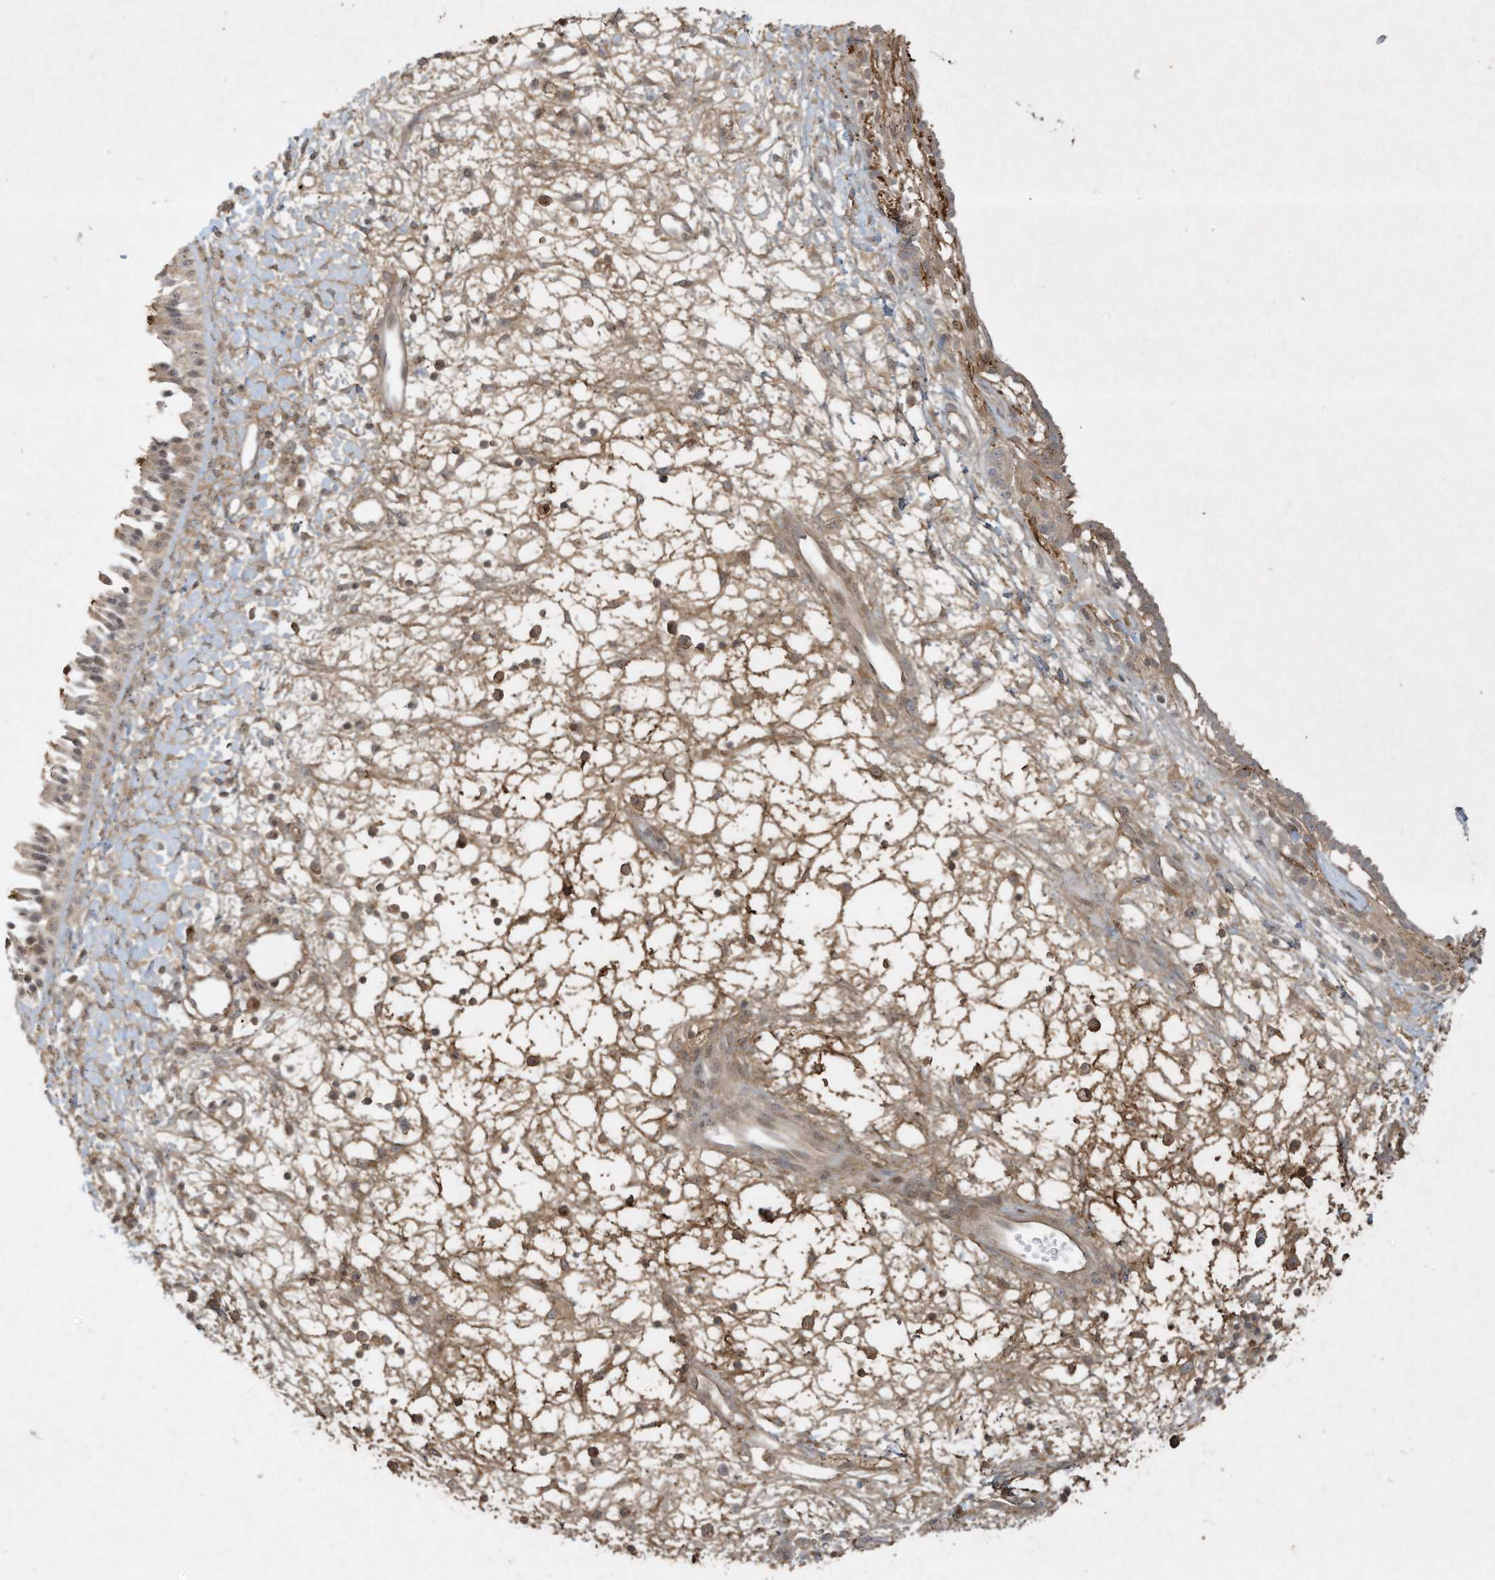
{"staining": {"intensity": "negative", "quantity": "none", "location": "none"}, "tissue": "nasopharynx", "cell_type": "Respiratory epithelial cells", "image_type": "normal", "snomed": [{"axis": "morphology", "description": "Normal tissue, NOS"}, {"axis": "topography", "description": "Nasopharynx"}], "caption": "IHC of benign nasopharynx shows no staining in respiratory epithelial cells. (Stains: DAB (3,3'-diaminobenzidine) IHC with hematoxylin counter stain, Microscopy: brightfield microscopy at high magnification).", "gene": "FETUB", "patient": {"sex": "male", "age": 22}}